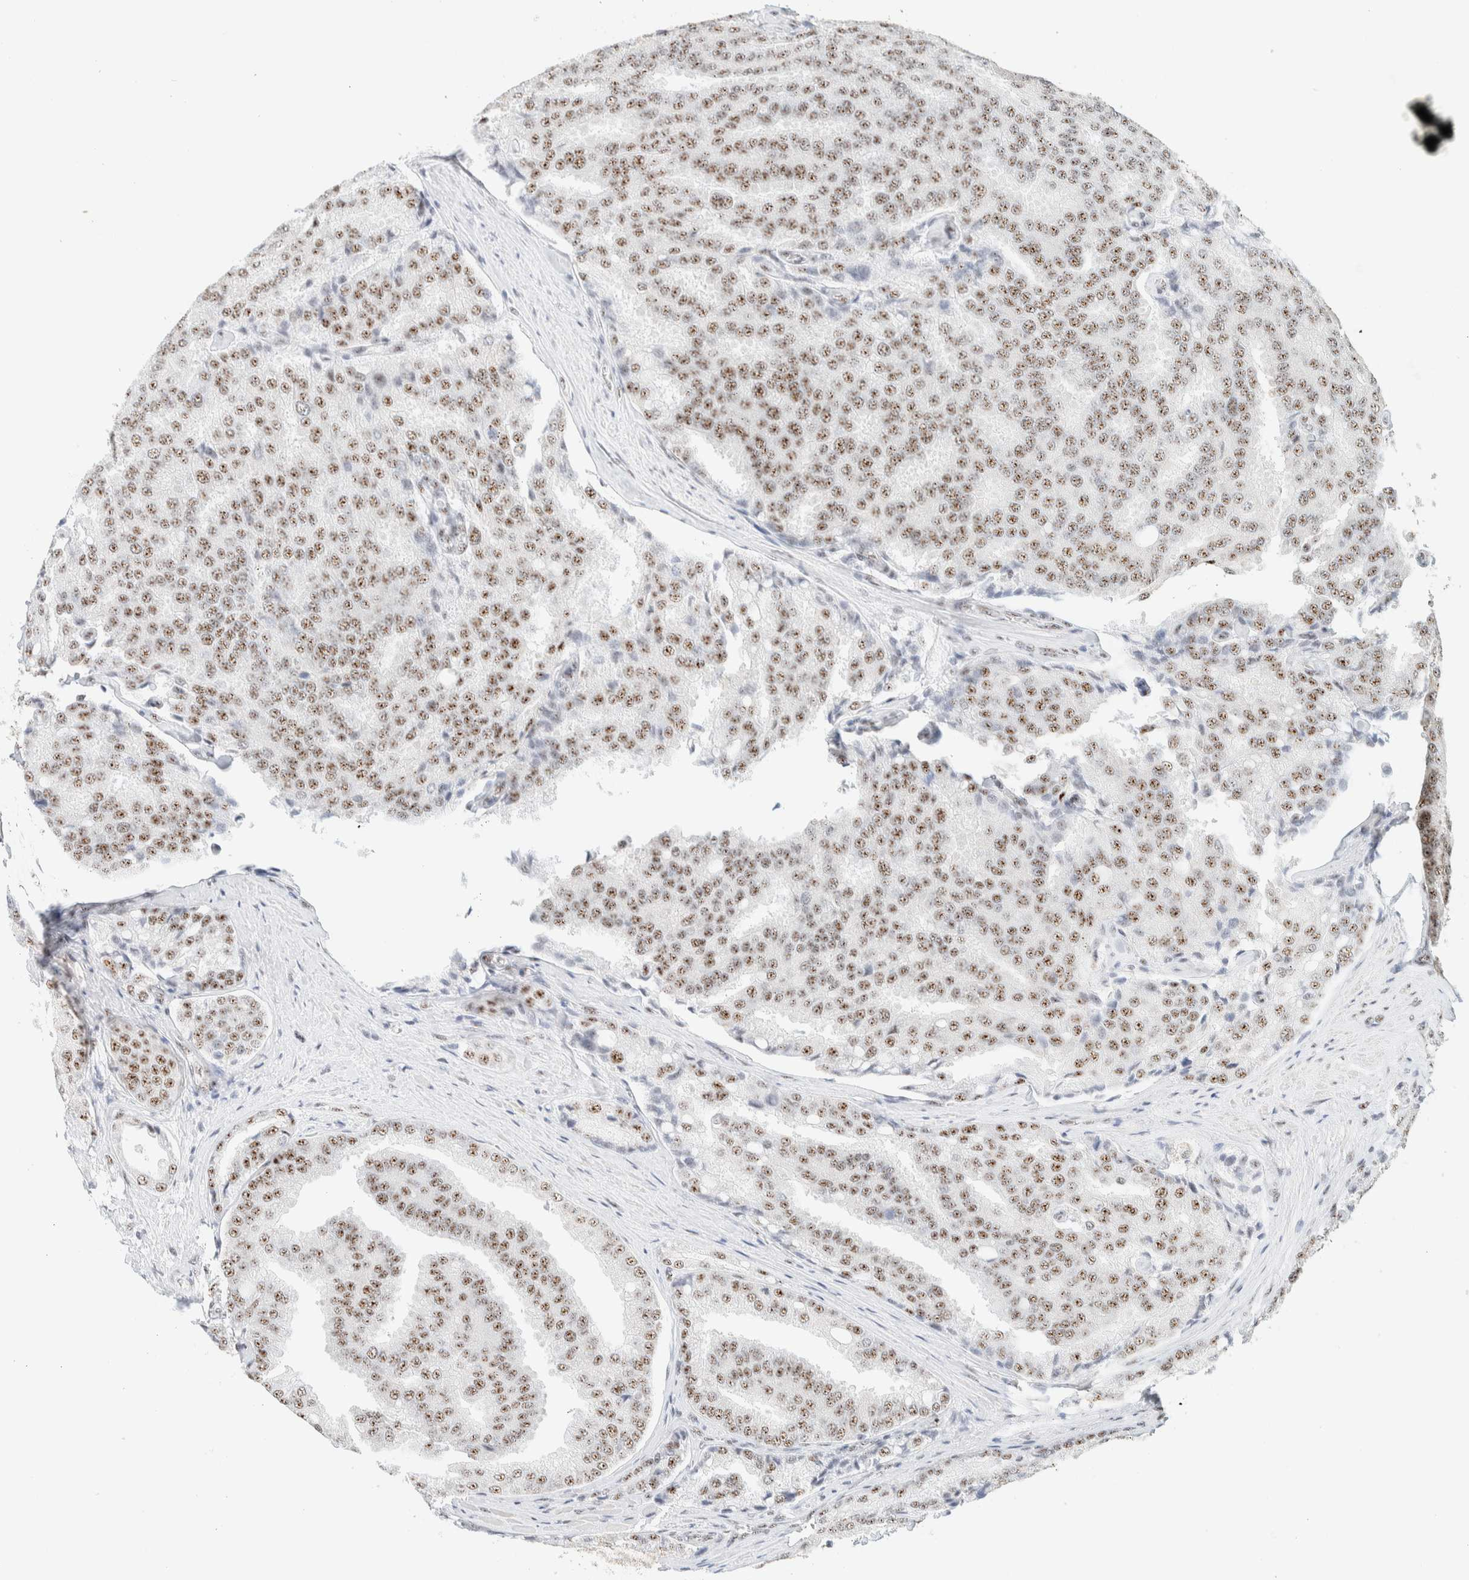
{"staining": {"intensity": "moderate", "quantity": ">75%", "location": "nuclear"}, "tissue": "prostate cancer", "cell_type": "Tumor cells", "image_type": "cancer", "snomed": [{"axis": "morphology", "description": "Adenocarcinoma, High grade"}, {"axis": "topography", "description": "Prostate"}], "caption": "This is a photomicrograph of immunohistochemistry staining of prostate cancer (high-grade adenocarcinoma), which shows moderate positivity in the nuclear of tumor cells.", "gene": "SON", "patient": {"sex": "male", "age": 50}}